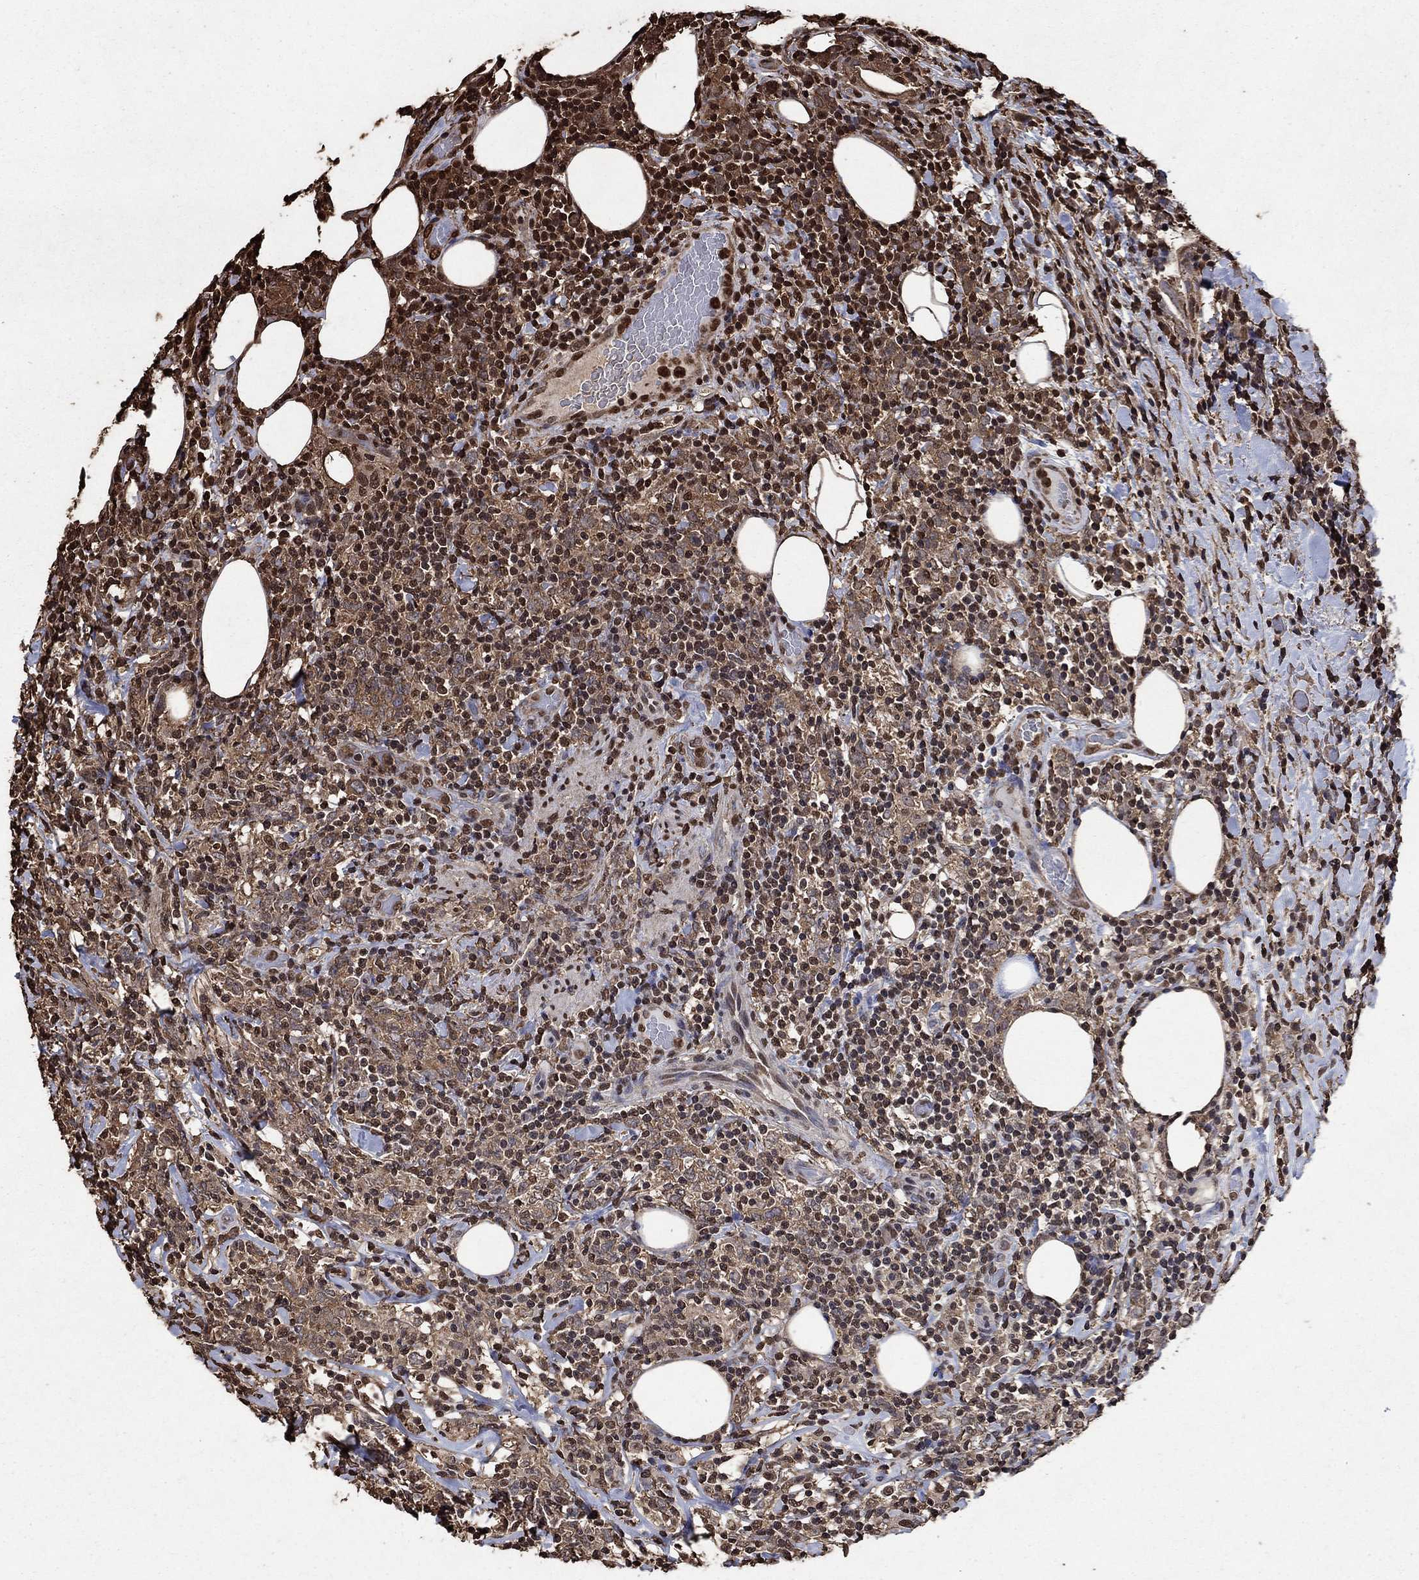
{"staining": {"intensity": "moderate", "quantity": "25%-75%", "location": "cytoplasmic/membranous,nuclear"}, "tissue": "lymphoma", "cell_type": "Tumor cells", "image_type": "cancer", "snomed": [{"axis": "morphology", "description": "Malignant lymphoma, non-Hodgkin's type, High grade"}, {"axis": "topography", "description": "Lymph node"}], "caption": "High-grade malignant lymphoma, non-Hodgkin's type was stained to show a protein in brown. There is medium levels of moderate cytoplasmic/membranous and nuclear staining in approximately 25%-75% of tumor cells.", "gene": "GAPDH", "patient": {"sex": "female", "age": 84}}